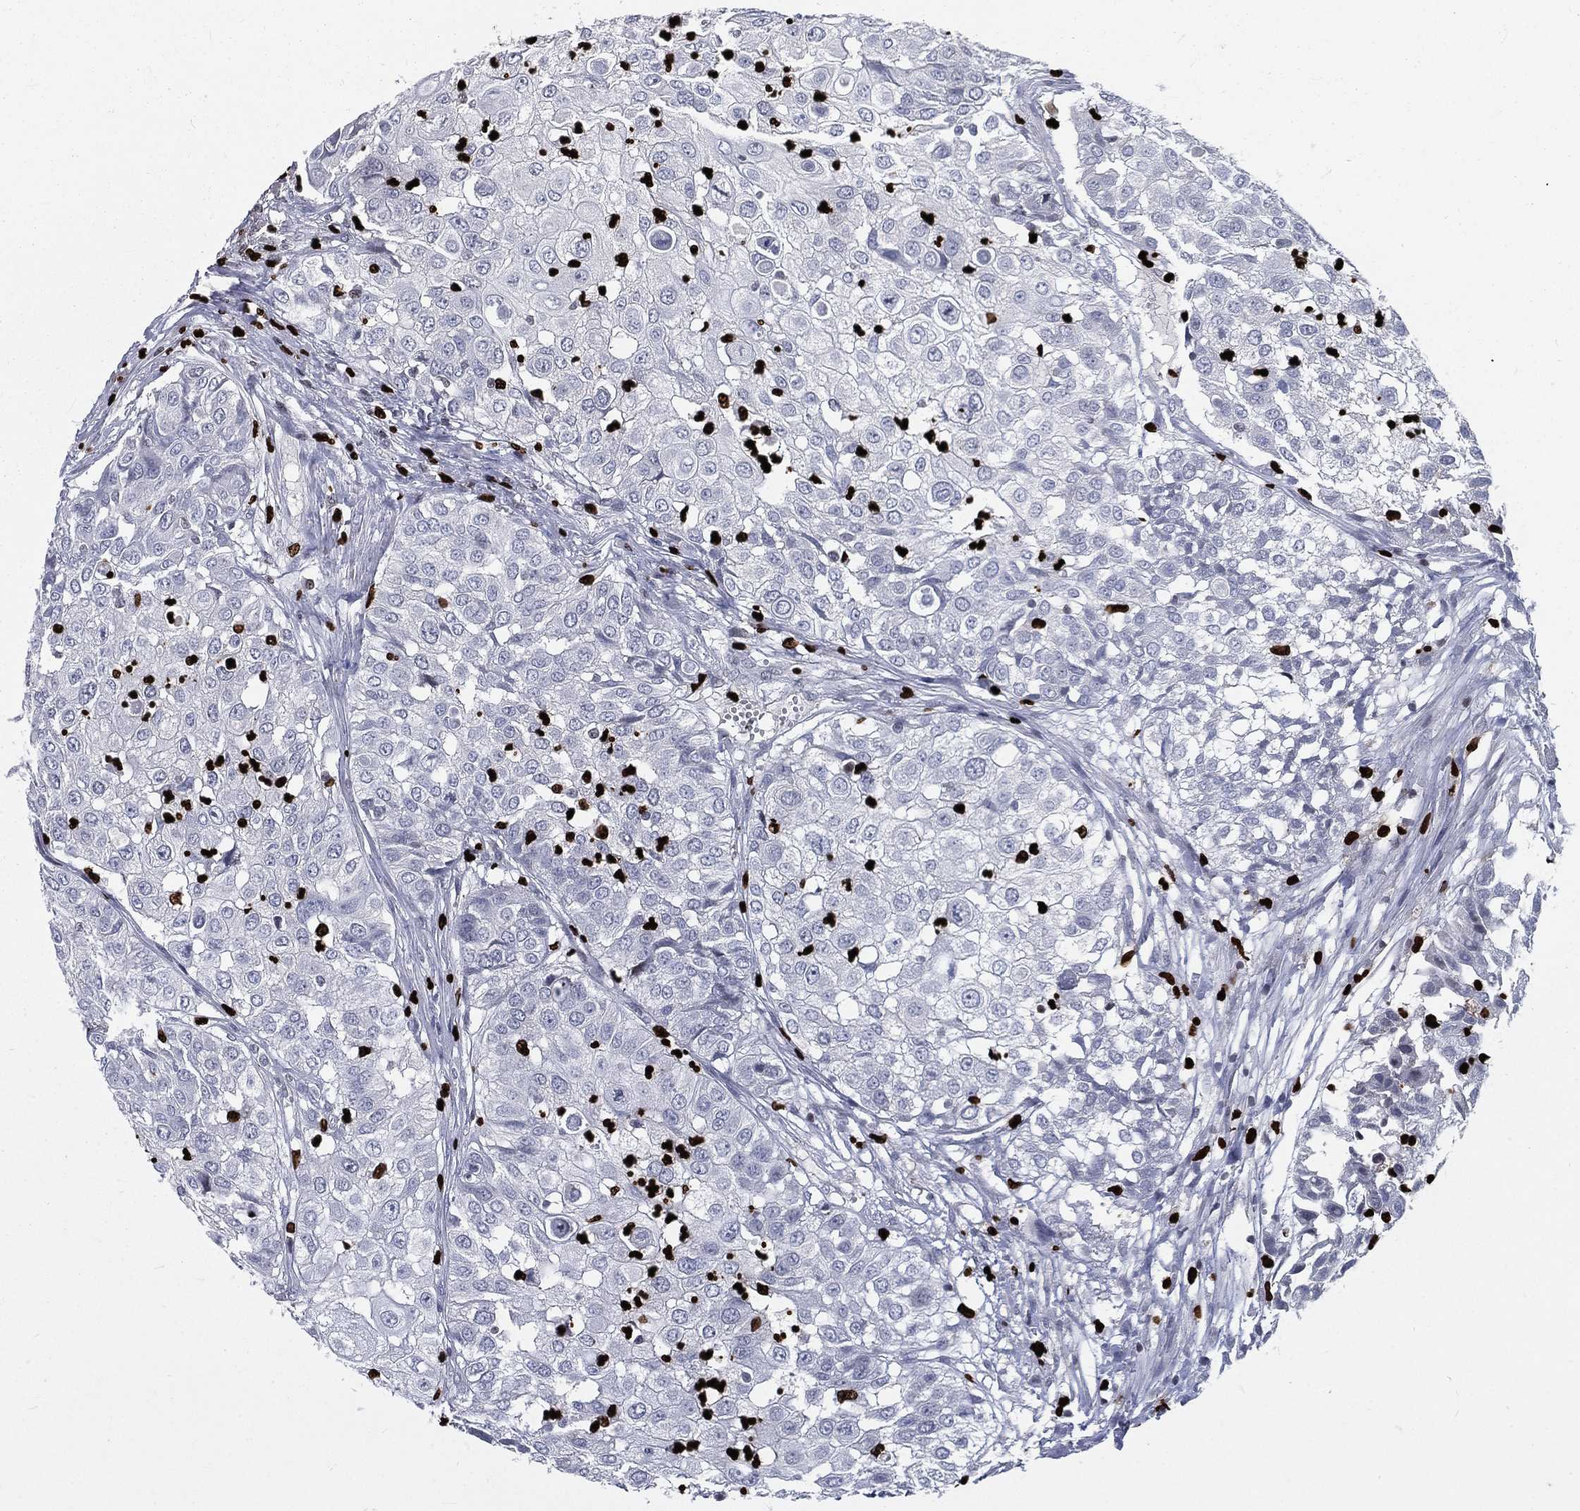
{"staining": {"intensity": "negative", "quantity": "none", "location": "none"}, "tissue": "urothelial cancer", "cell_type": "Tumor cells", "image_type": "cancer", "snomed": [{"axis": "morphology", "description": "Urothelial carcinoma, High grade"}, {"axis": "topography", "description": "Urinary bladder"}], "caption": "The IHC photomicrograph has no significant expression in tumor cells of urothelial cancer tissue.", "gene": "MNDA", "patient": {"sex": "female", "age": 79}}